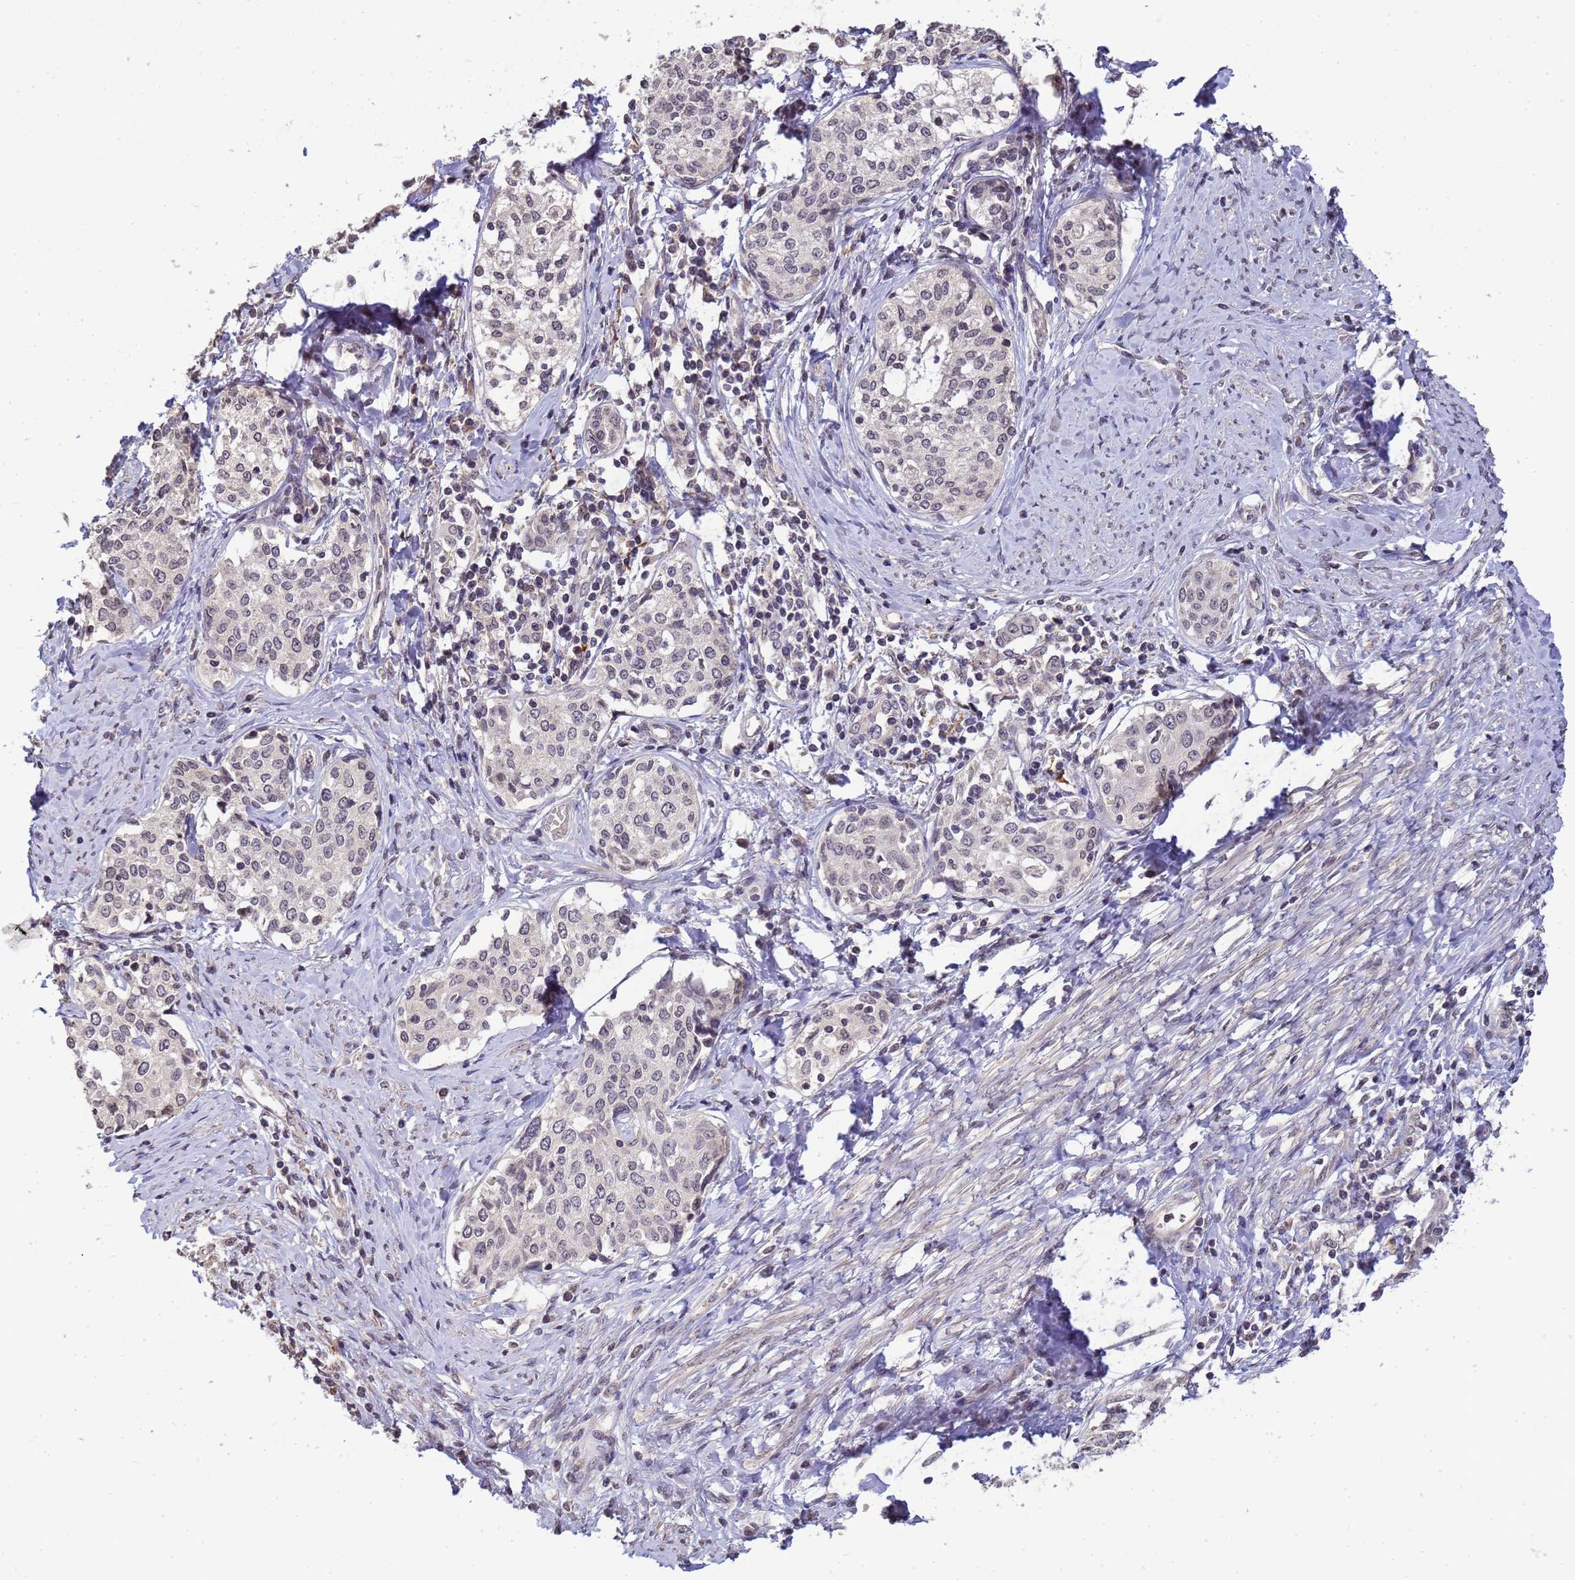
{"staining": {"intensity": "negative", "quantity": "none", "location": "none"}, "tissue": "cervical cancer", "cell_type": "Tumor cells", "image_type": "cancer", "snomed": [{"axis": "morphology", "description": "Squamous cell carcinoma, NOS"}, {"axis": "morphology", "description": "Adenocarcinoma, NOS"}, {"axis": "topography", "description": "Cervix"}], "caption": "Squamous cell carcinoma (cervical) was stained to show a protein in brown. There is no significant staining in tumor cells.", "gene": "MYL7", "patient": {"sex": "female", "age": 52}}